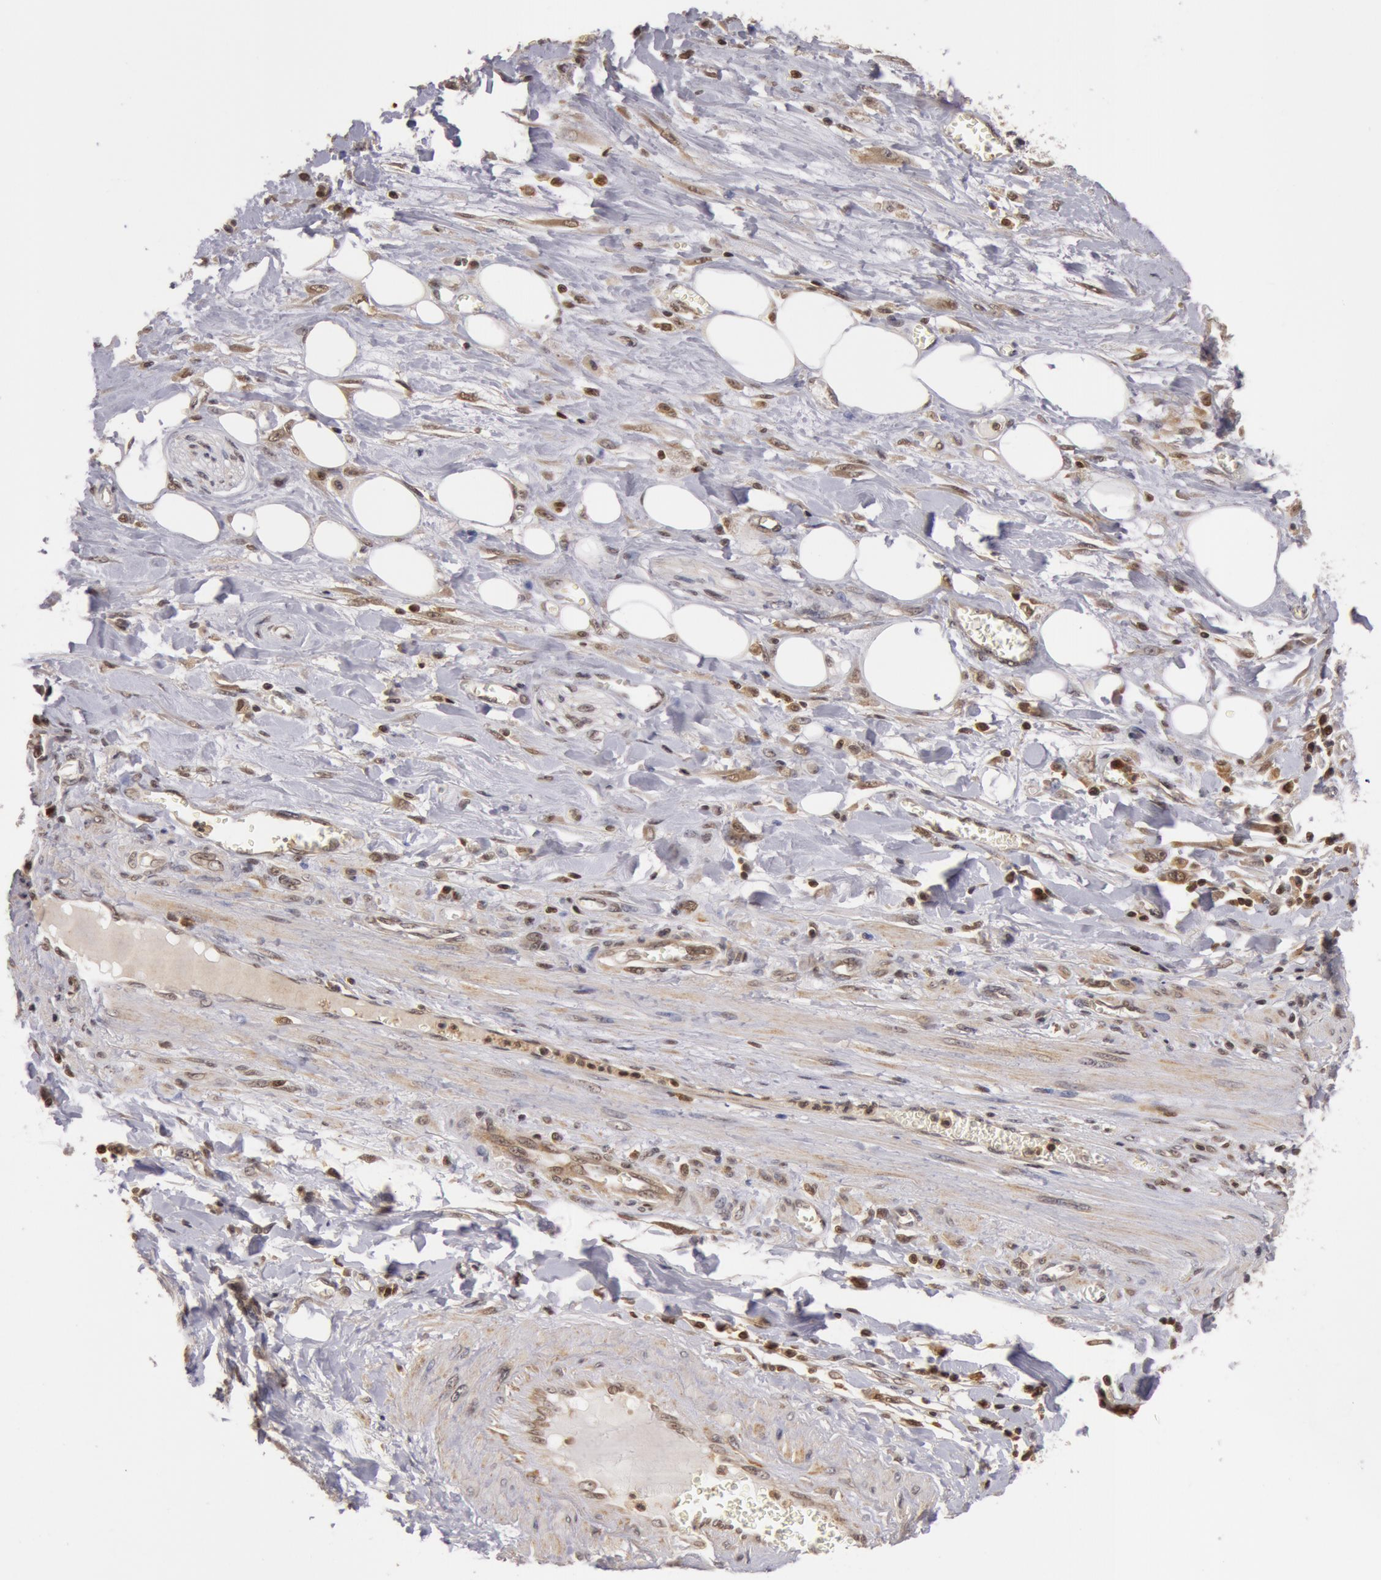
{"staining": {"intensity": "weak", "quantity": "25%-75%", "location": "nuclear"}, "tissue": "pancreatic cancer", "cell_type": "Tumor cells", "image_type": "cancer", "snomed": [{"axis": "morphology", "description": "Adenocarcinoma, NOS"}, {"axis": "topography", "description": "Pancreas"}], "caption": "A brown stain shows weak nuclear positivity of a protein in human pancreatic cancer tumor cells.", "gene": "ZNF350", "patient": {"sex": "male", "age": 69}}